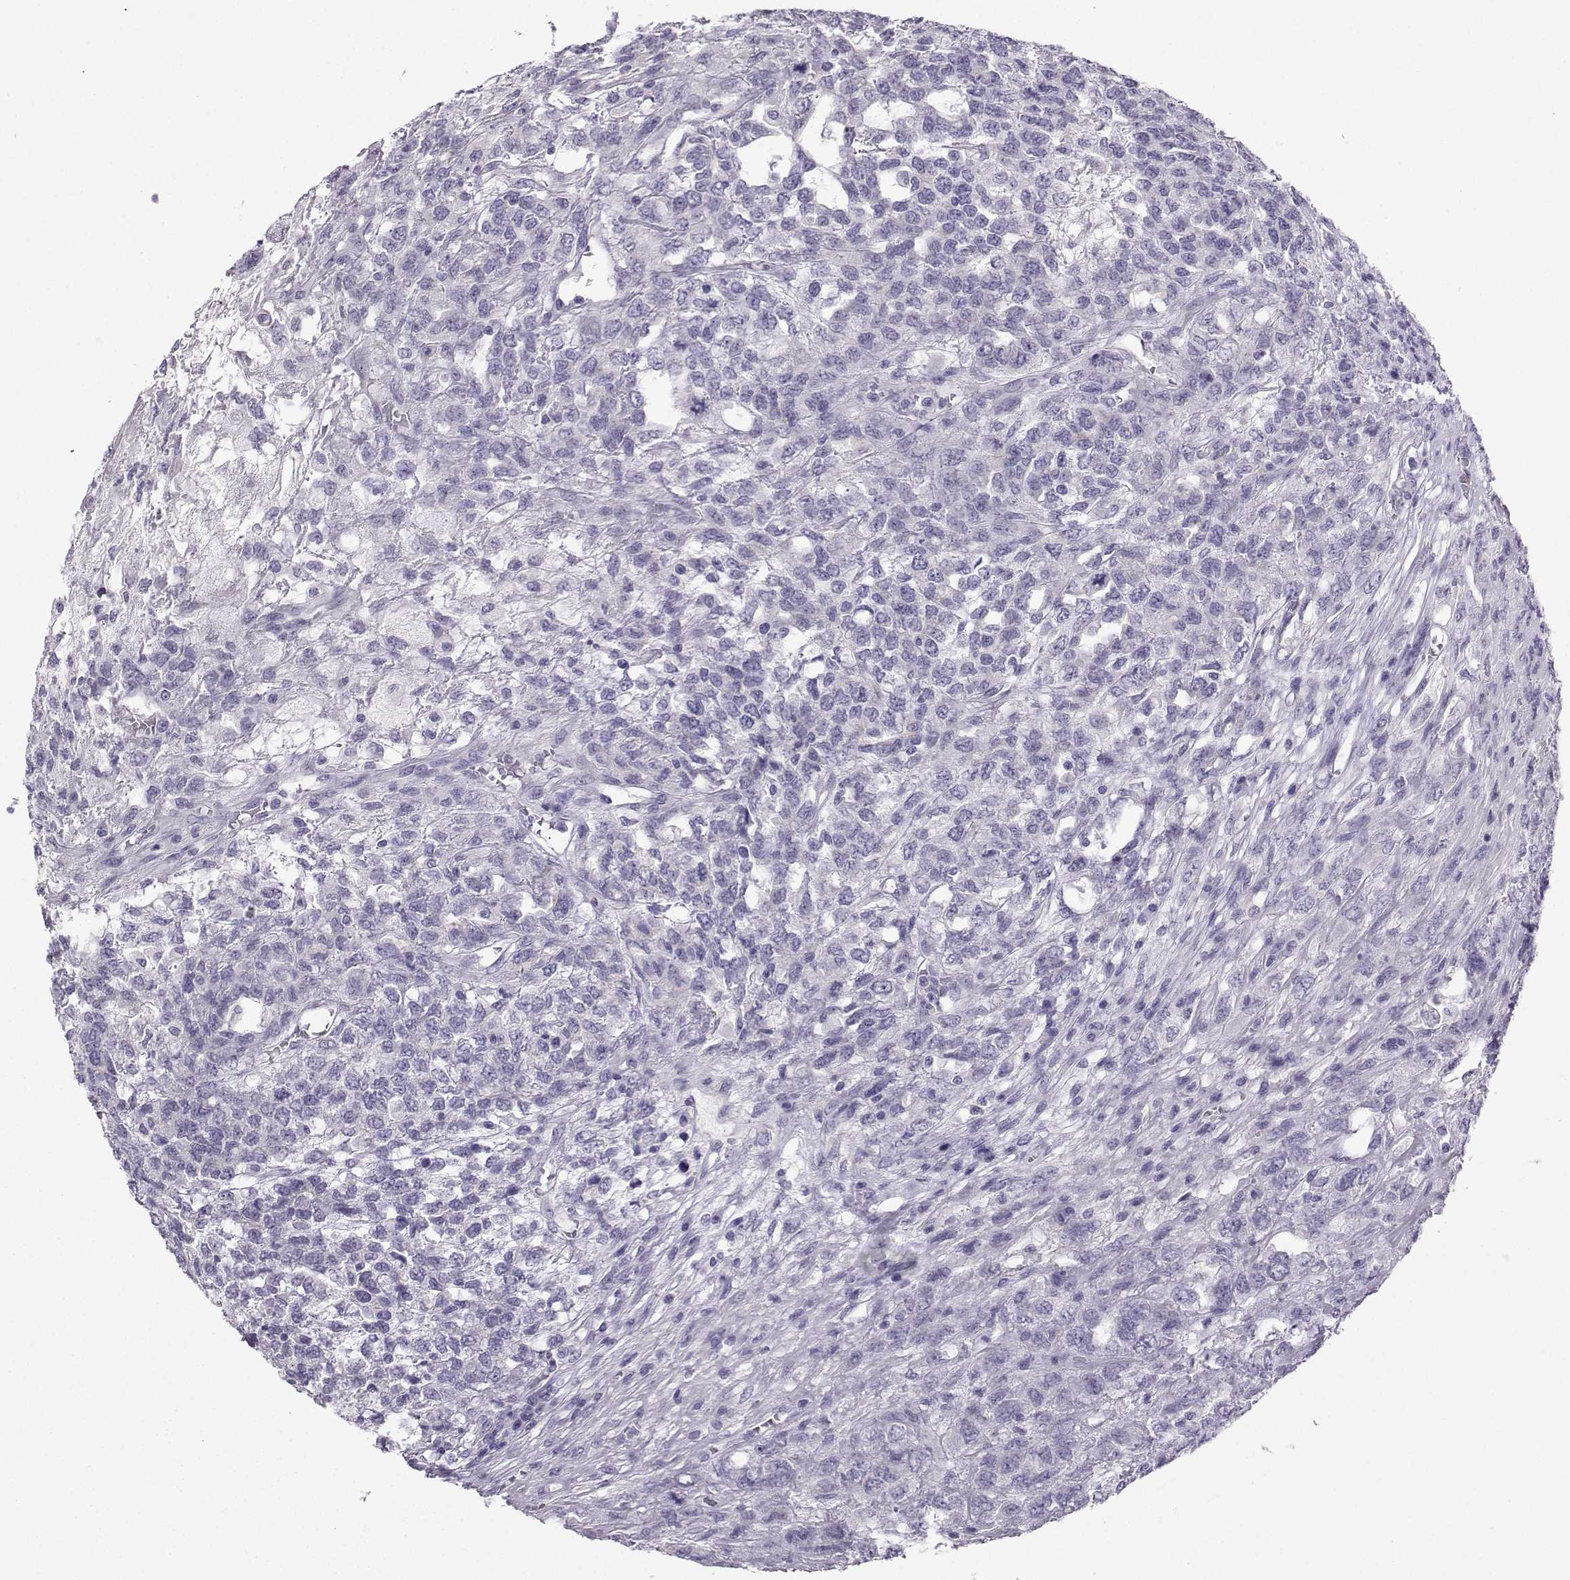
{"staining": {"intensity": "negative", "quantity": "none", "location": "none"}, "tissue": "testis cancer", "cell_type": "Tumor cells", "image_type": "cancer", "snomed": [{"axis": "morphology", "description": "Seminoma, NOS"}, {"axis": "topography", "description": "Testis"}], "caption": "This is a histopathology image of IHC staining of seminoma (testis), which shows no expression in tumor cells. (Brightfield microscopy of DAB immunohistochemistry (IHC) at high magnification).", "gene": "ZBTB8B", "patient": {"sex": "male", "age": 52}}